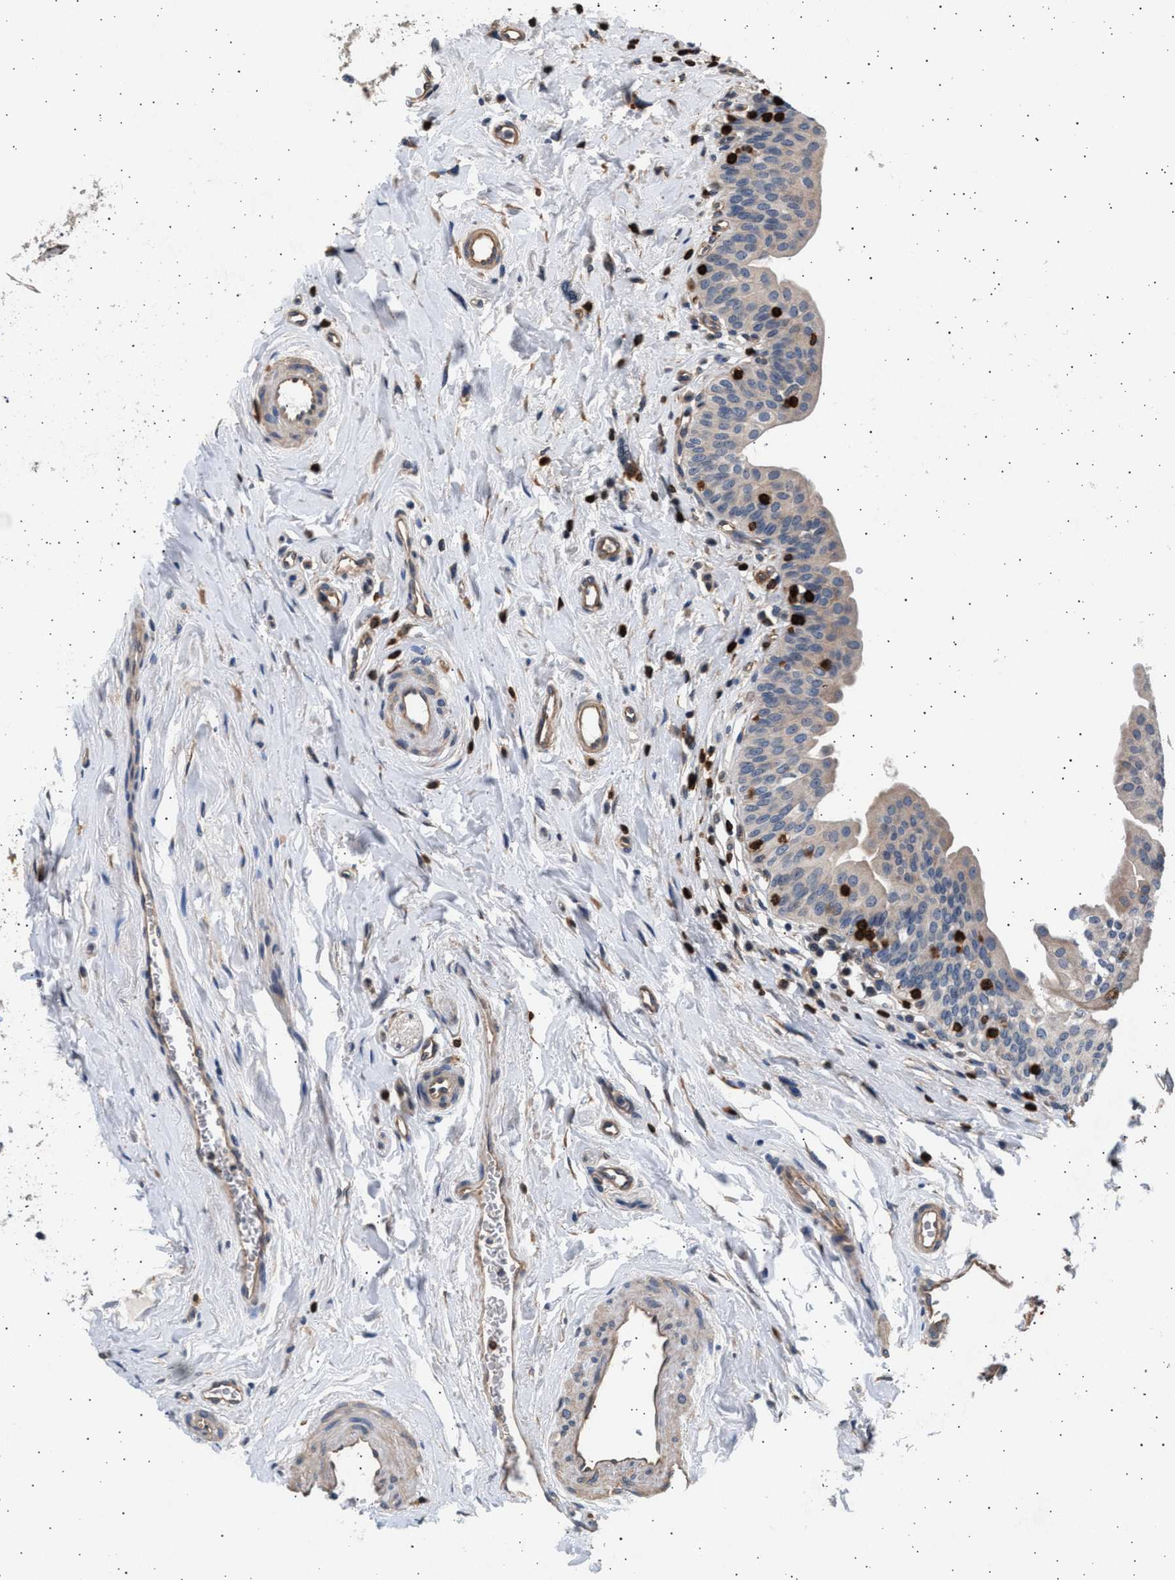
{"staining": {"intensity": "negative", "quantity": "none", "location": "none"}, "tissue": "urinary bladder", "cell_type": "Urothelial cells", "image_type": "normal", "snomed": [{"axis": "morphology", "description": "Normal tissue, NOS"}, {"axis": "topography", "description": "Urinary bladder"}], "caption": "This is a image of immunohistochemistry staining of normal urinary bladder, which shows no expression in urothelial cells. The staining was performed using DAB (3,3'-diaminobenzidine) to visualize the protein expression in brown, while the nuclei were stained in blue with hematoxylin (Magnification: 20x).", "gene": "GRAP2", "patient": {"sex": "male", "age": 83}}